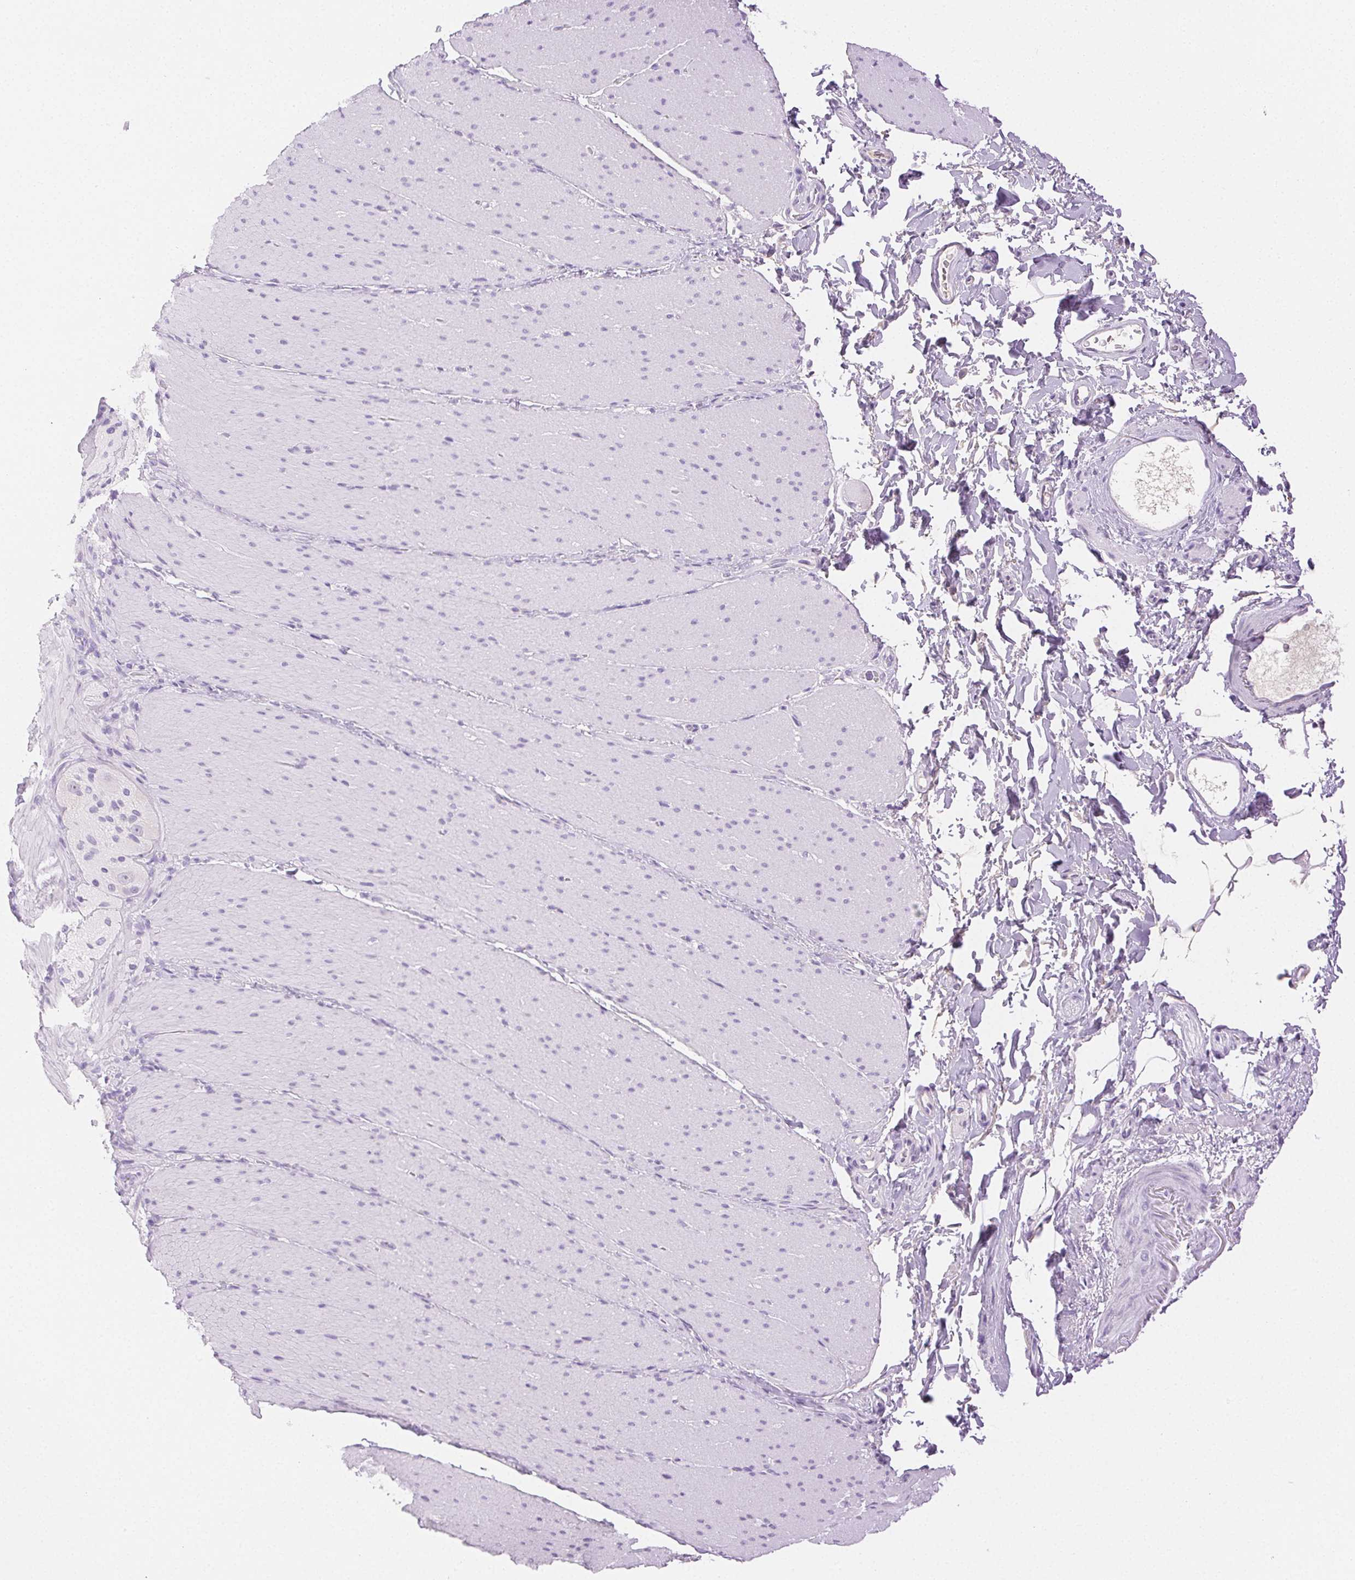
{"staining": {"intensity": "negative", "quantity": "none", "location": "none"}, "tissue": "smooth muscle", "cell_type": "Smooth muscle cells", "image_type": "normal", "snomed": [{"axis": "morphology", "description": "Normal tissue, NOS"}, {"axis": "topography", "description": "Smooth muscle"}, {"axis": "topography", "description": "Colon"}], "caption": "IHC image of normal smooth muscle: smooth muscle stained with DAB displays no significant protein expression in smooth muscle cells.", "gene": "SPACA4", "patient": {"sex": "male", "age": 73}}